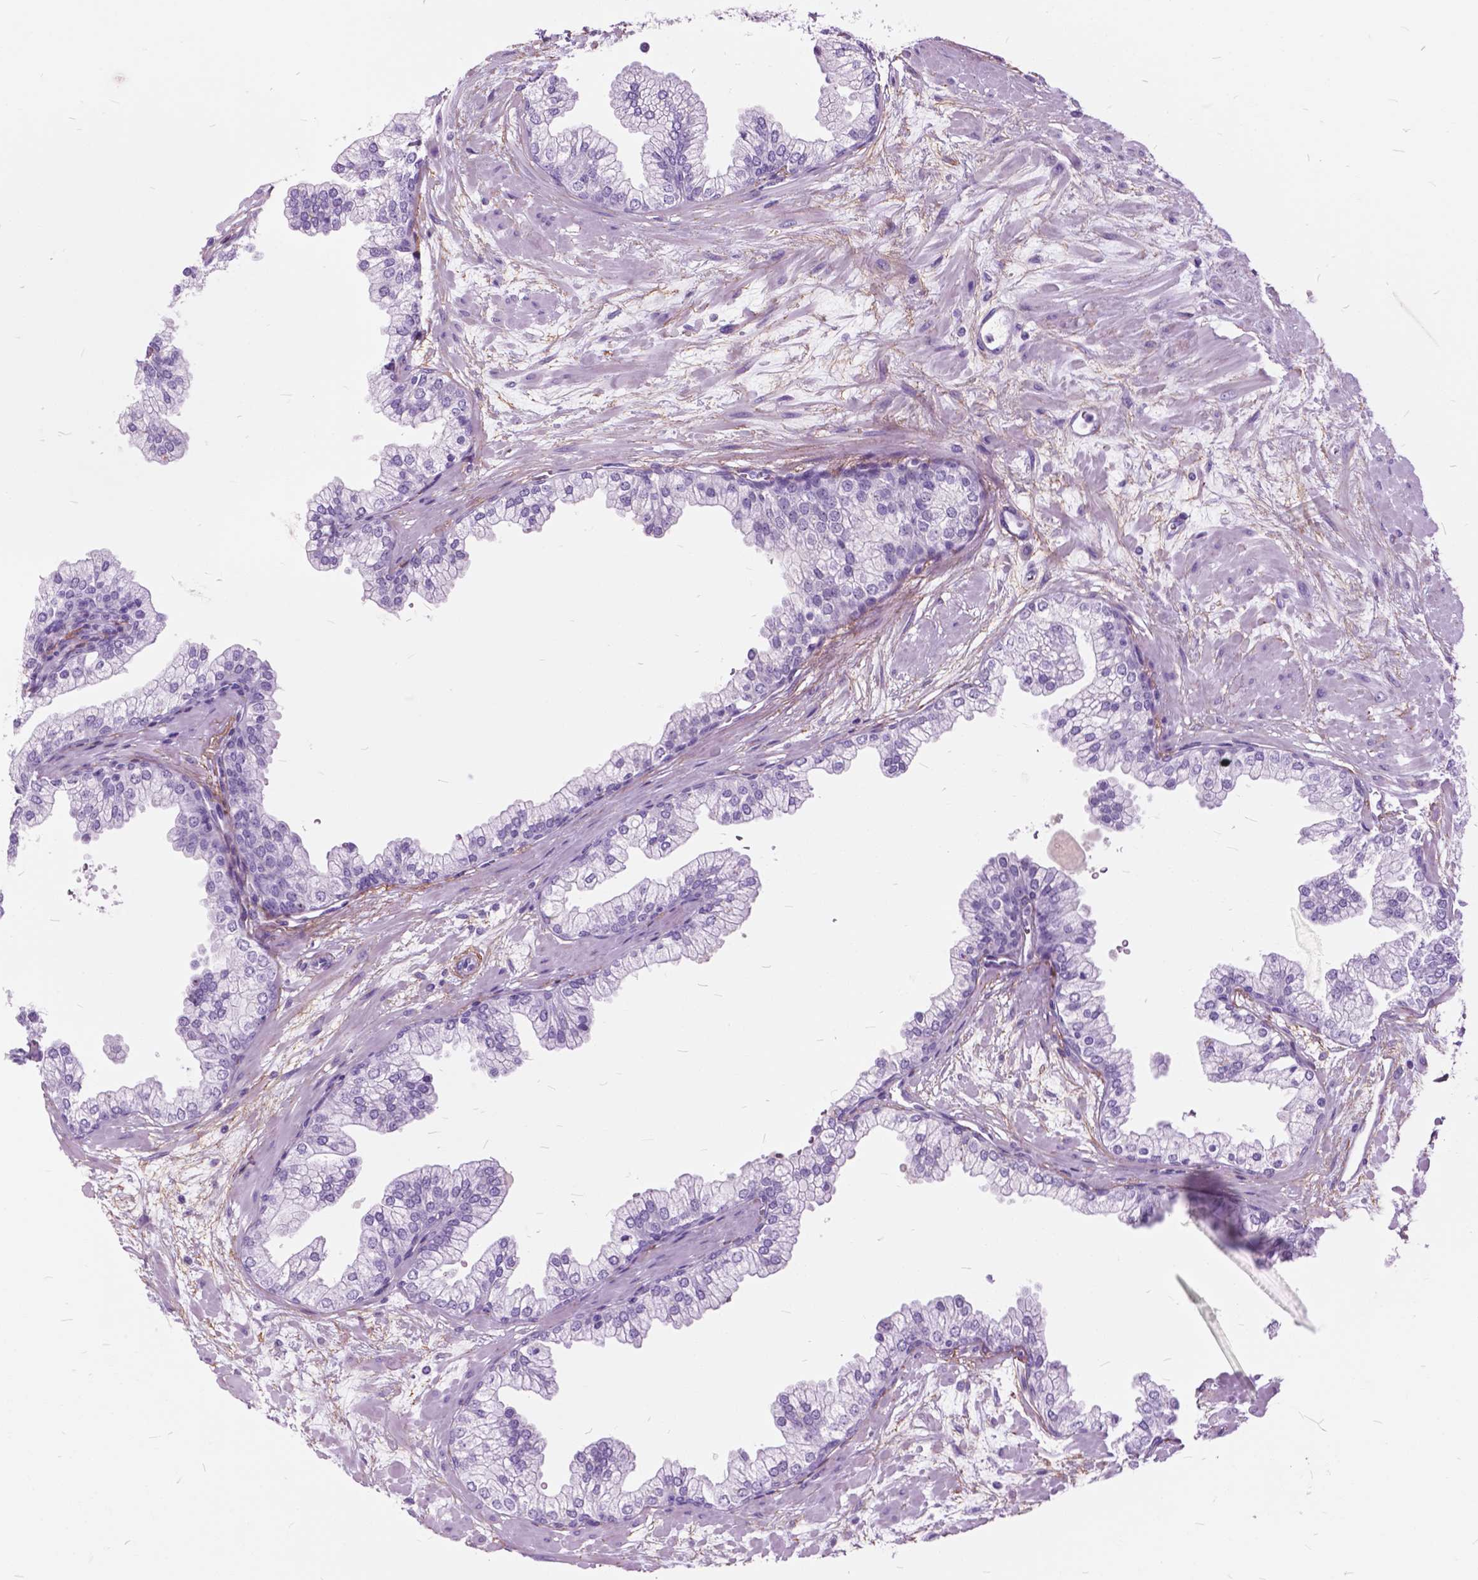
{"staining": {"intensity": "negative", "quantity": "none", "location": "none"}, "tissue": "prostate", "cell_type": "Glandular cells", "image_type": "normal", "snomed": [{"axis": "morphology", "description": "Normal tissue, NOS"}, {"axis": "topography", "description": "Prostate"}, {"axis": "topography", "description": "Peripheral nerve tissue"}], "caption": "Immunohistochemistry (IHC) of benign prostate exhibits no expression in glandular cells. (DAB IHC with hematoxylin counter stain).", "gene": "GDF9", "patient": {"sex": "male", "age": 61}}